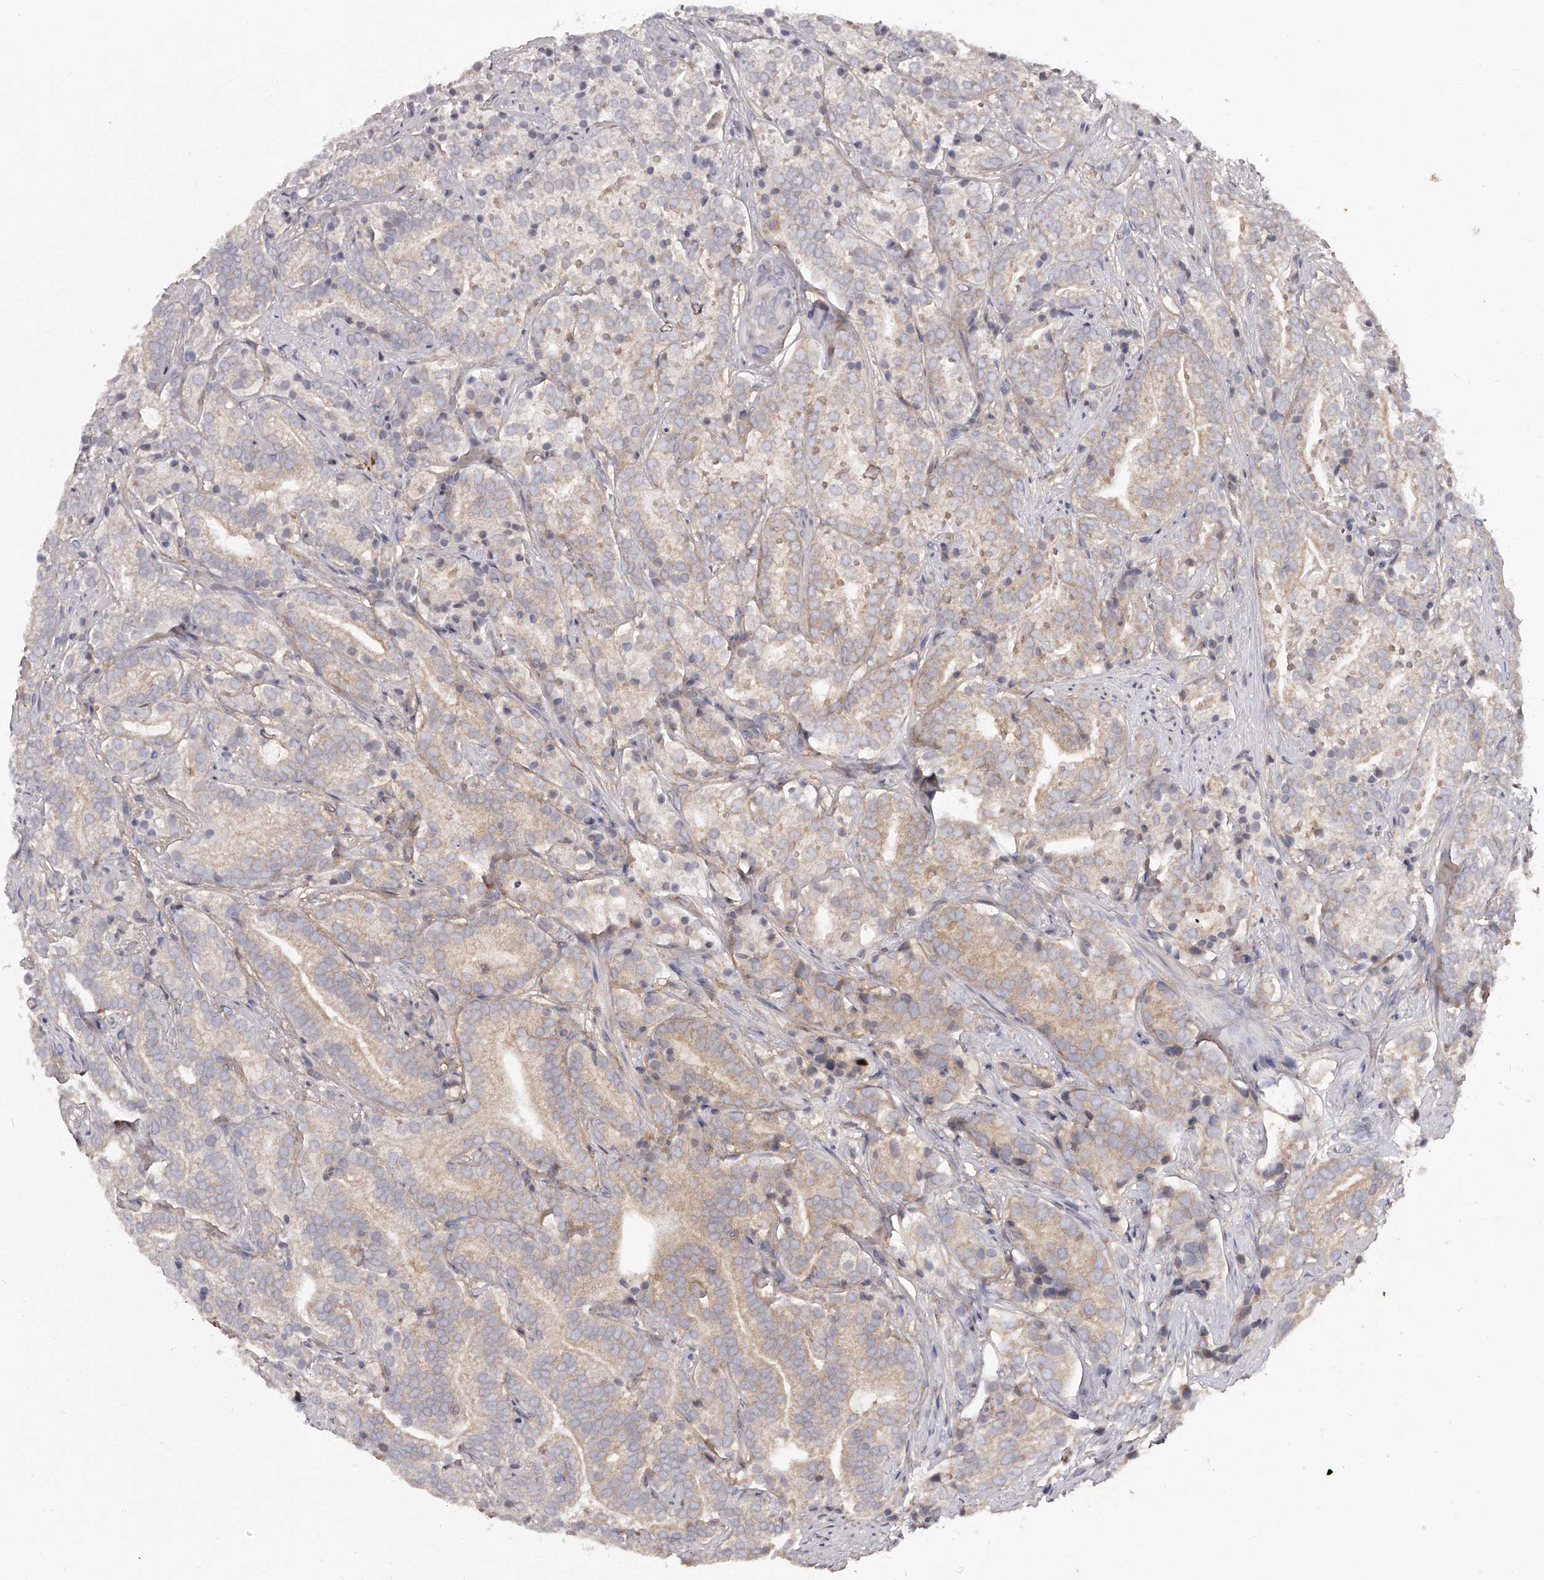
{"staining": {"intensity": "weak", "quantity": "25%-75%", "location": "cytoplasmic/membranous"}, "tissue": "prostate cancer", "cell_type": "Tumor cells", "image_type": "cancer", "snomed": [{"axis": "morphology", "description": "Adenocarcinoma, High grade"}, {"axis": "topography", "description": "Prostate"}], "caption": "Immunohistochemistry staining of prostate cancer (adenocarcinoma (high-grade)), which exhibits low levels of weak cytoplasmic/membranous expression in approximately 25%-75% of tumor cells indicating weak cytoplasmic/membranous protein expression. The staining was performed using DAB (3,3'-diaminobenzidine) (brown) for protein detection and nuclei were counterstained in hematoxylin (blue).", "gene": "CRYZL1", "patient": {"sex": "male", "age": 57}}